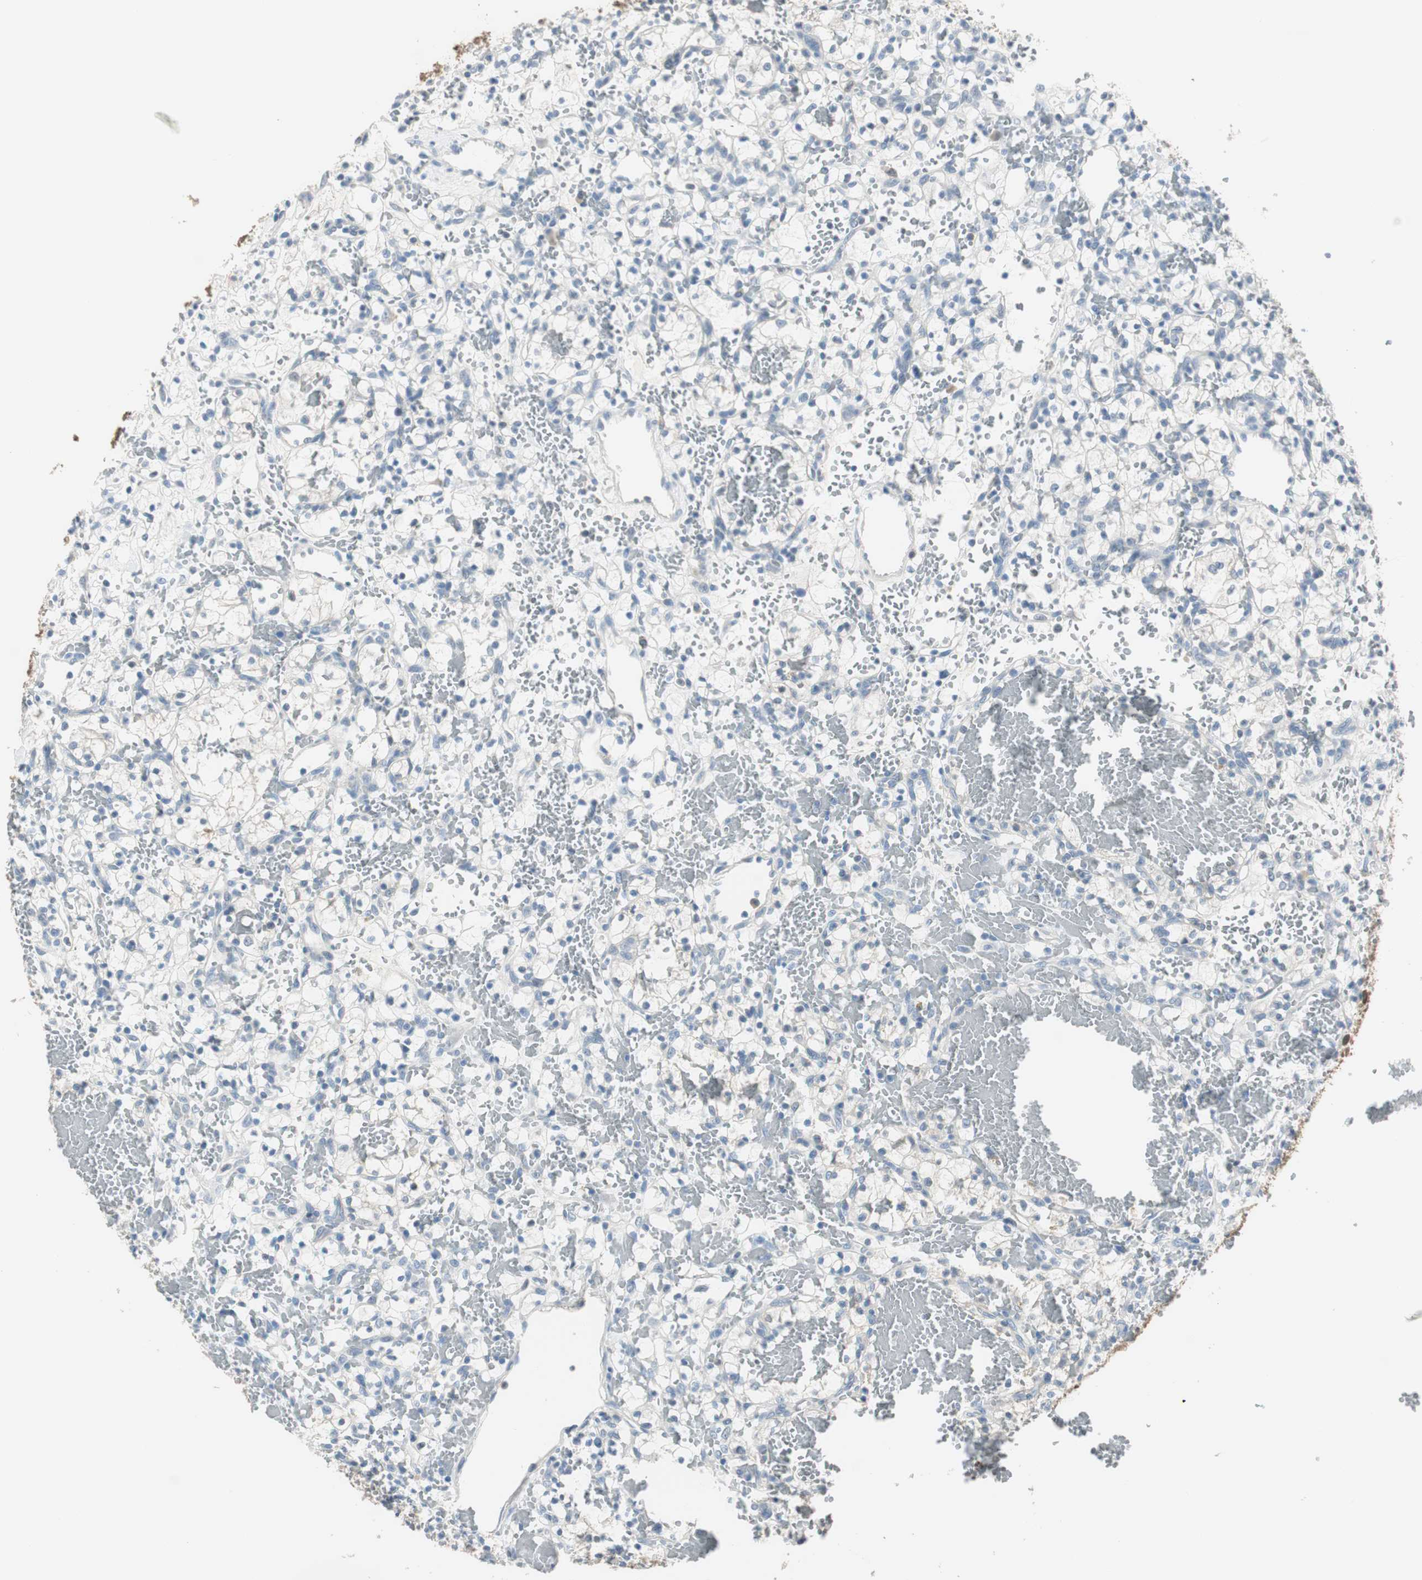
{"staining": {"intensity": "negative", "quantity": "none", "location": "none"}, "tissue": "renal cancer", "cell_type": "Tumor cells", "image_type": "cancer", "snomed": [{"axis": "morphology", "description": "Adenocarcinoma, NOS"}, {"axis": "topography", "description": "Kidney"}], "caption": "Tumor cells are negative for brown protein staining in renal cancer. The staining was performed using DAB to visualize the protein expression in brown, while the nuclei were stained in blue with hematoxylin (Magnification: 20x).", "gene": "MSTO1", "patient": {"sex": "female", "age": 60}}